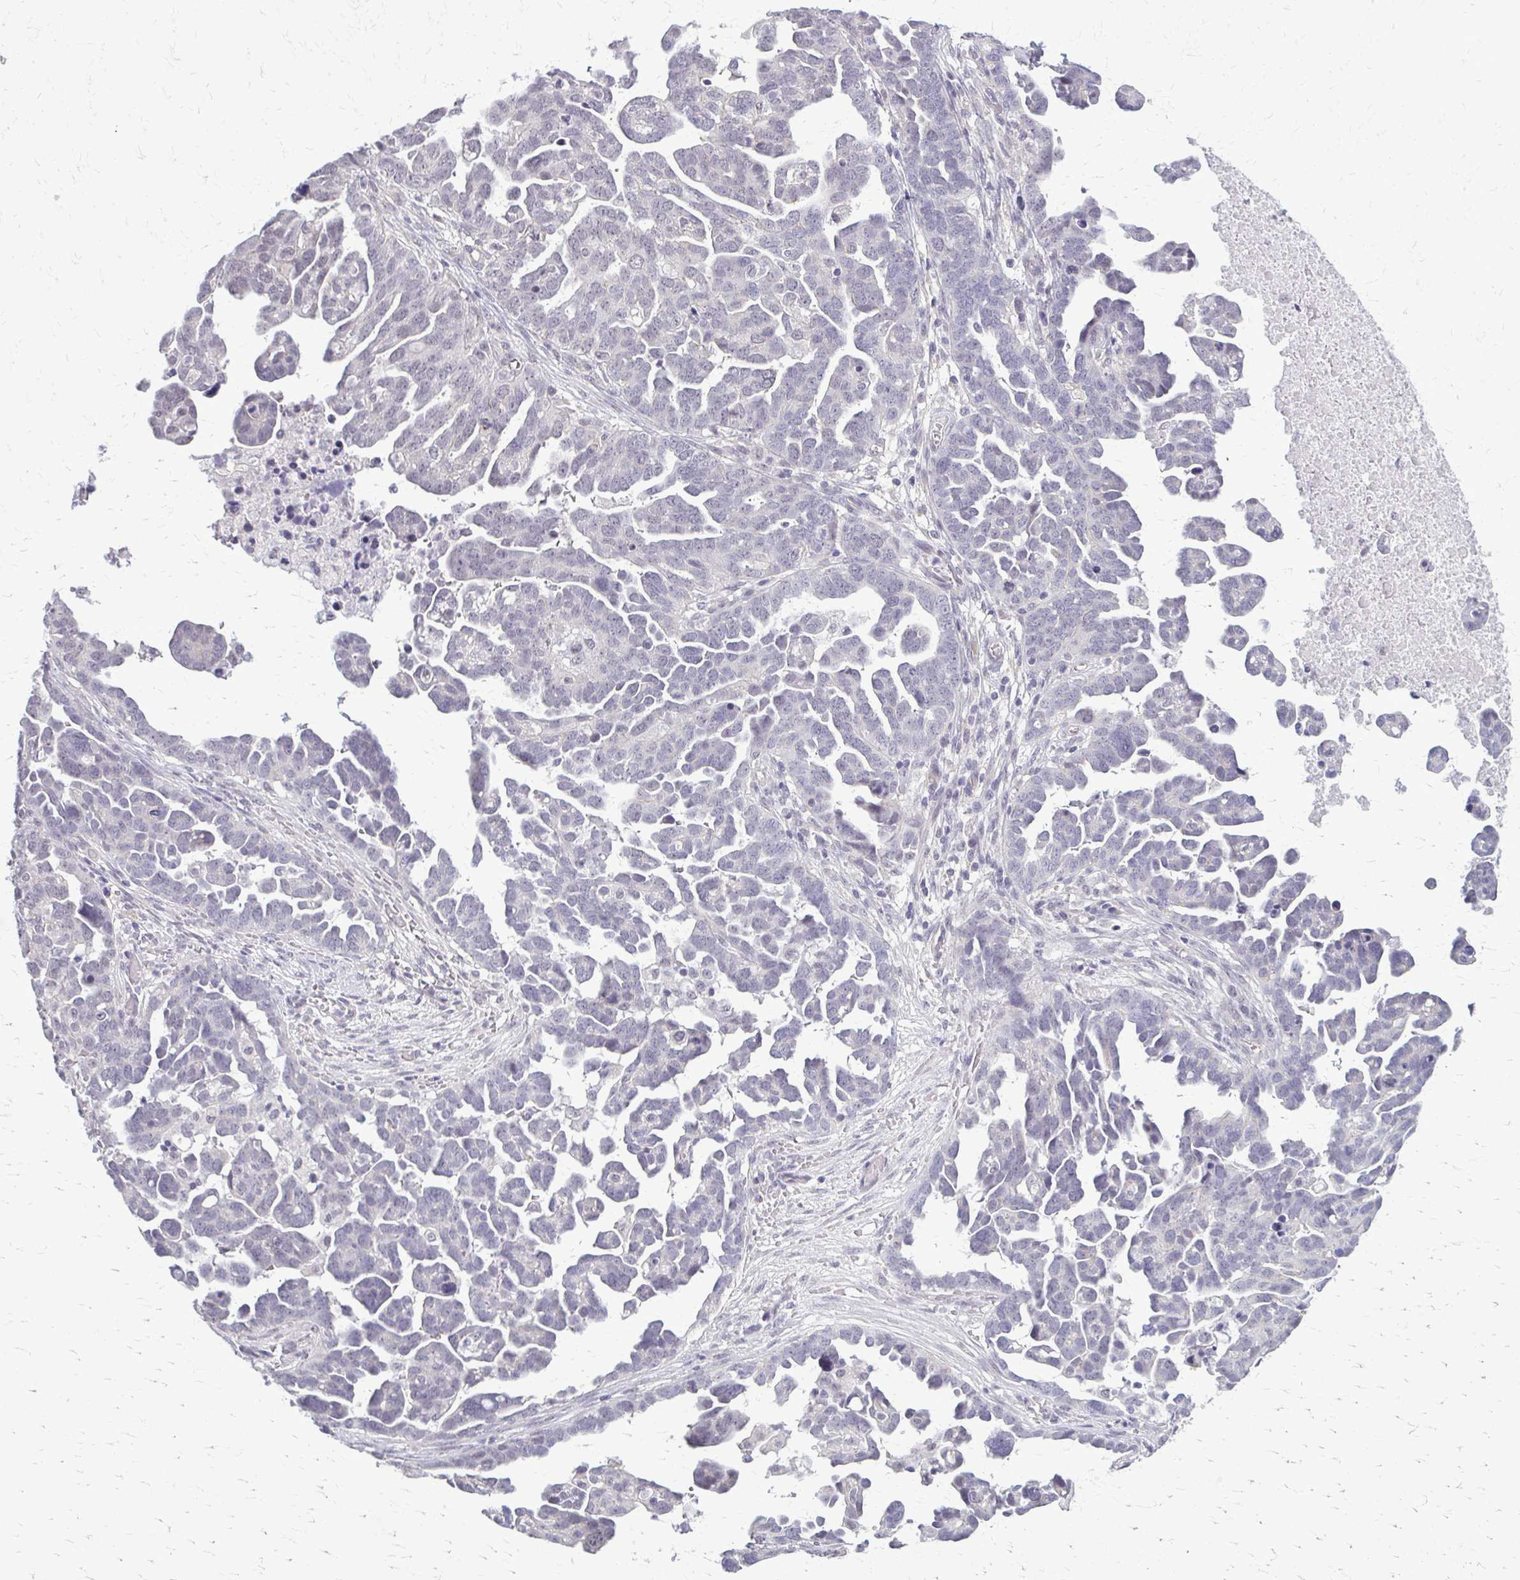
{"staining": {"intensity": "negative", "quantity": "none", "location": "none"}, "tissue": "ovarian cancer", "cell_type": "Tumor cells", "image_type": "cancer", "snomed": [{"axis": "morphology", "description": "Cystadenocarcinoma, serous, NOS"}, {"axis": "topography", "description": "Ovary"}], "caption": "DAB immunohistochemical staining of ovarian cancer (serous cystadenocarcinoma) demonstrates no significant staining in tumor cells.", "gene": "PLCB1", "patient": {"sex": "female", "age": 54}}